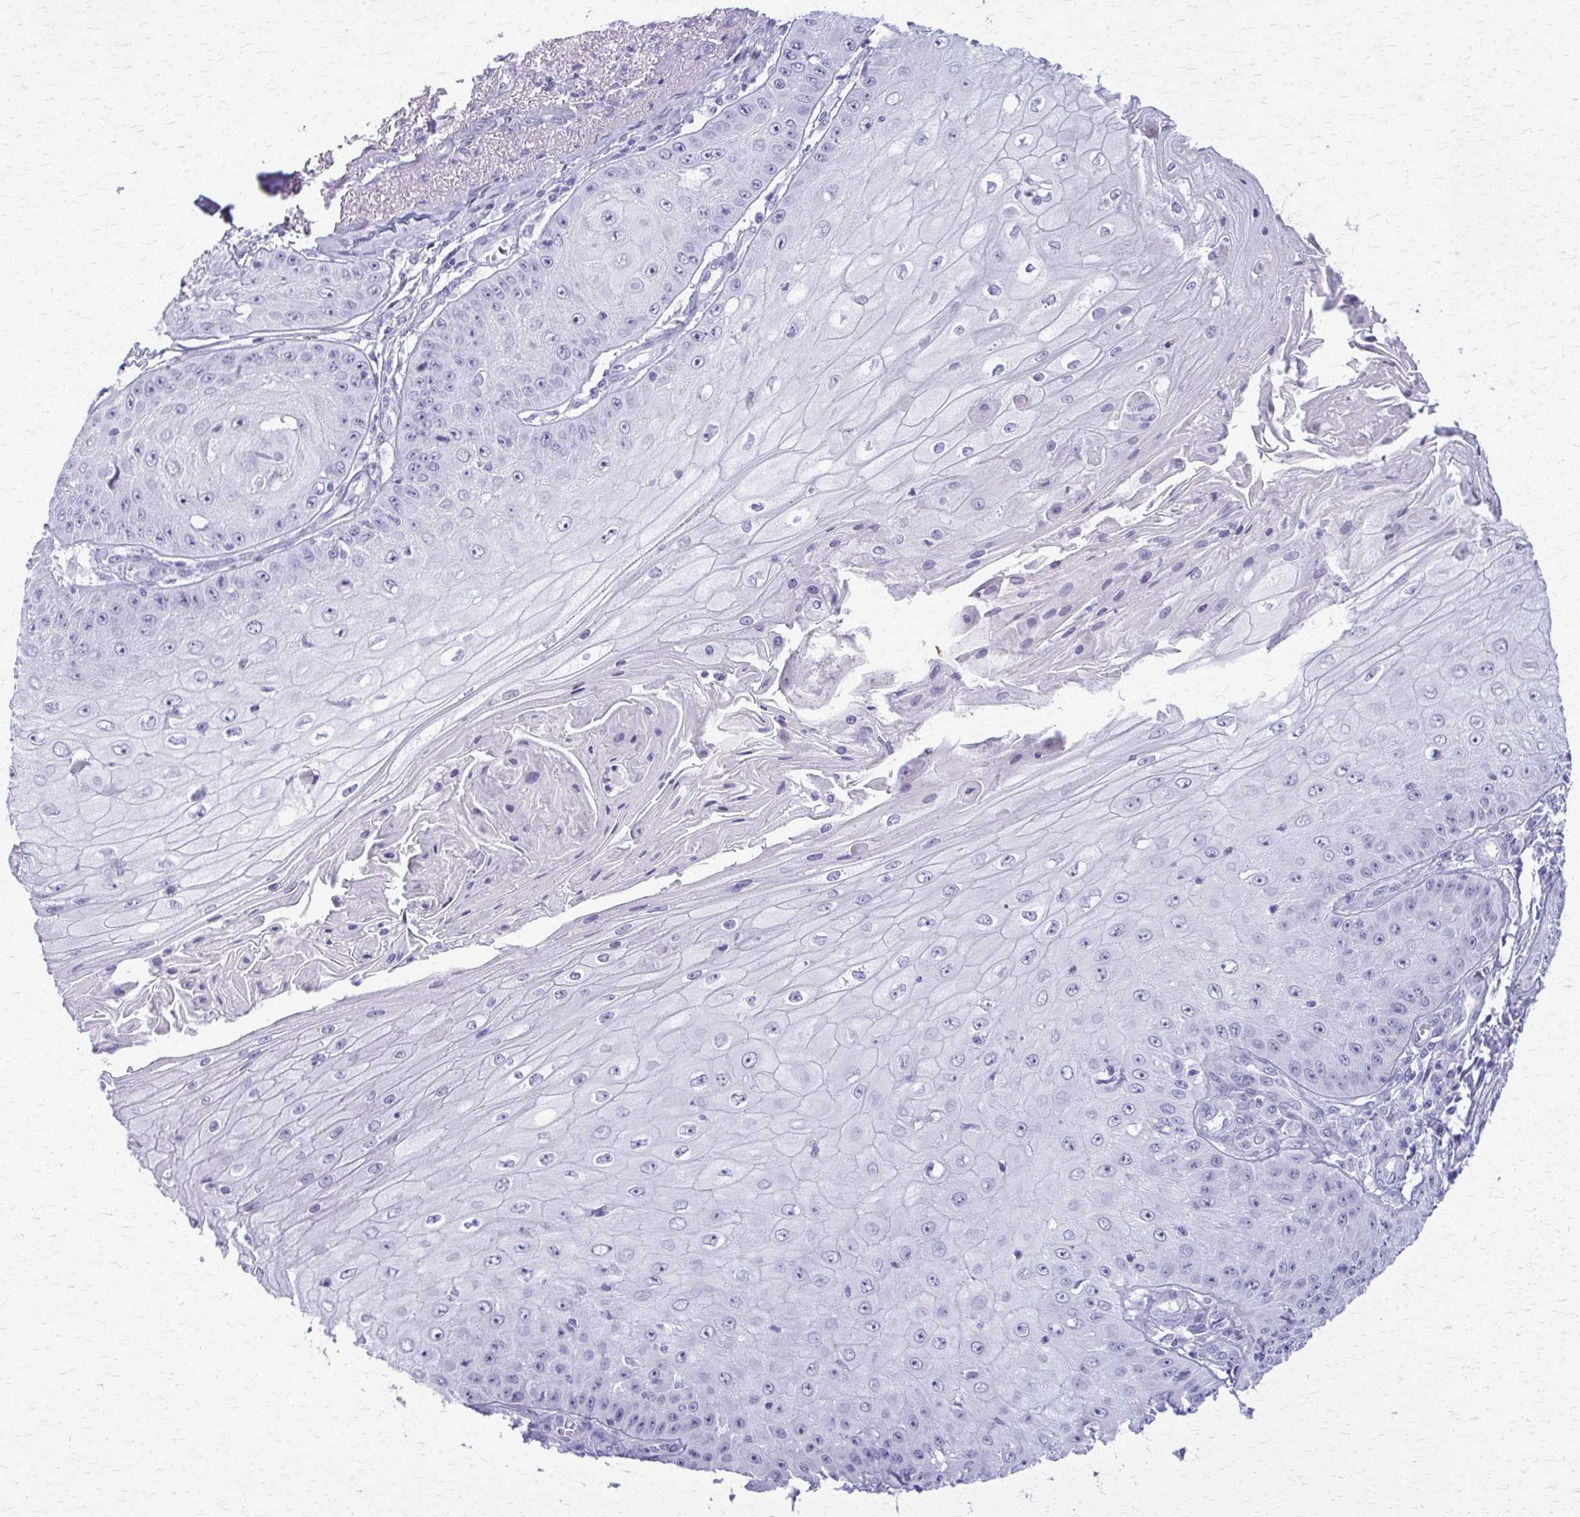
{"staining": {"intensity": "negative", "quantity": "none", "location": "none"}, "tissue": "skin cancer", "cell_type": "Tumor cells", "image_type": "cancer", "snomed": [{"axis": "morphology", "description": "Squamous cell carcinoma, NOS"}, {"axis": "topography", "description": "Skin"}], "caption": "A micrograph of skin squamous cell carcinoma stained for a protein shows no brown staining in tumor cells. (DAB immunohistochemistry (IHC) visualized using brightfield microscopy, high magnification).", "gene": "ACSM2B", "patient": {"sex": "male", "age": 70}}